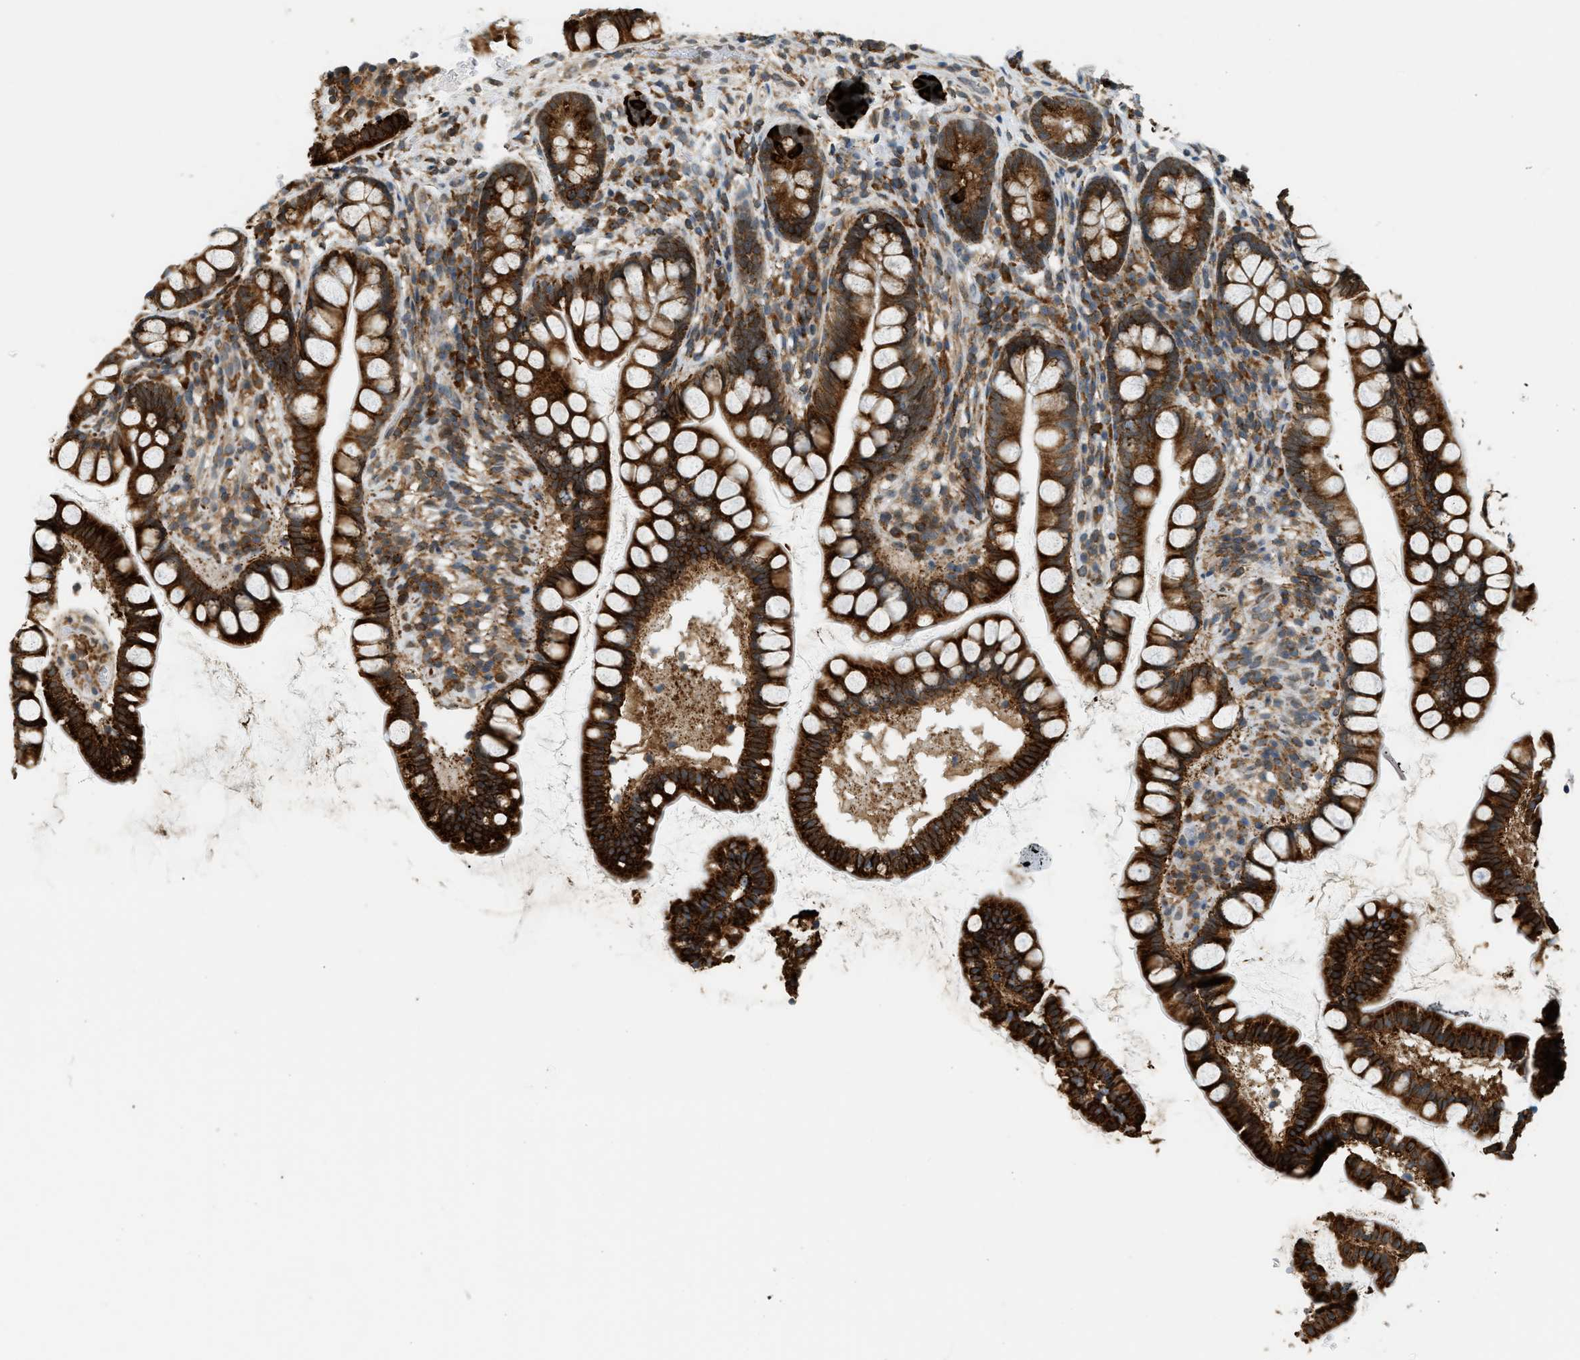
{"staining": {"intensity": "strong", "quantity": ">75%", "location": "cytoplasmic/membranous"}, "tissue": "small intestine", "cell_type": "Glandular cells", "image_type": "normal", "snomed": [{"axis": "morphology", "description": "Normal tissue, NOS"}, {"axis": "topography", "description": "Small intestine"}], "caption": "Immunohistochemical staining of benign human small intestine demonstrates strong cytoplasmic/membranous protein expression in about >75% of glandular cells. Immunohistochemistry stains the protein in brown and the nuclei are stained blue.", "gene": "SEMA4D", "patient": {"sex": "female", "age": 84}}